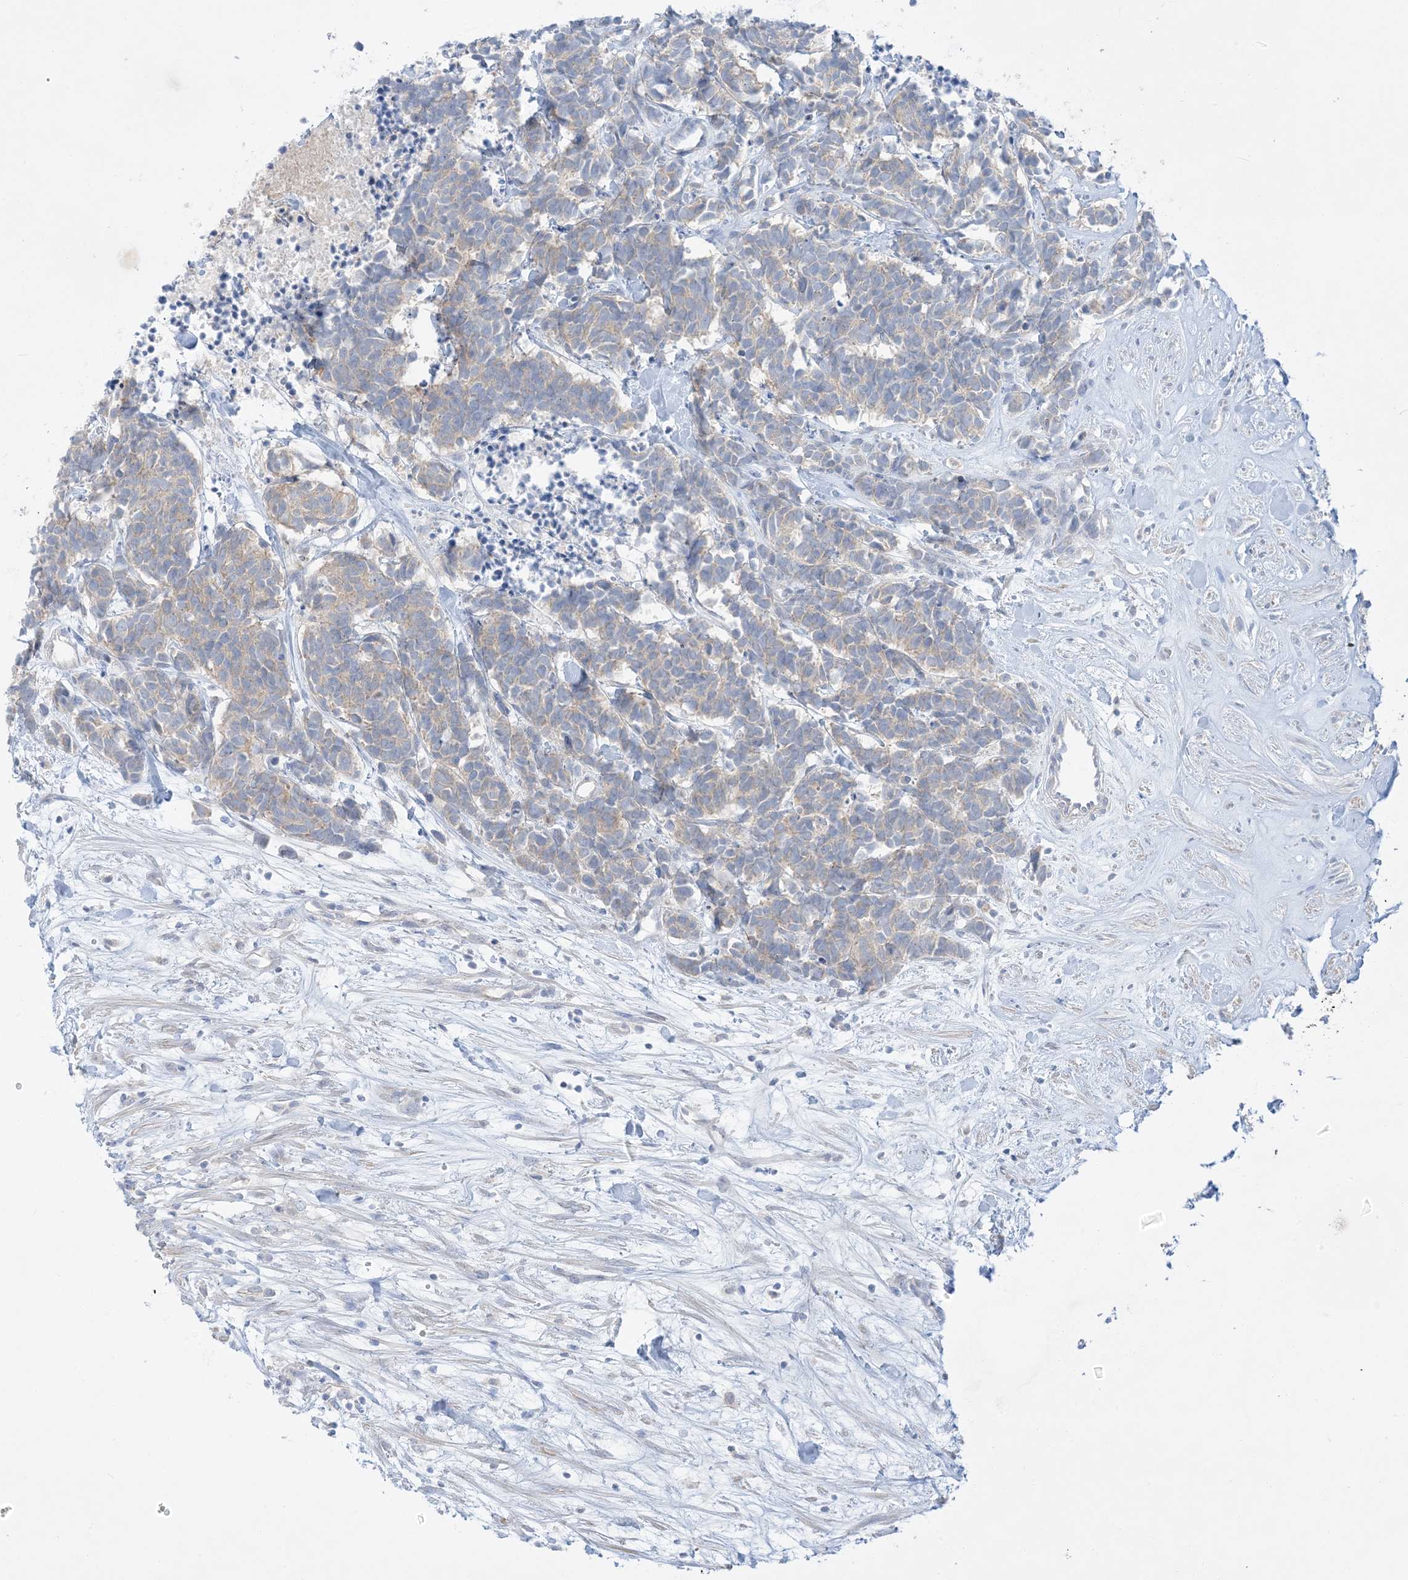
{"staining": {"intensity": "weak", "quantity": "25%-75%", "location": "cytoplasmic/membranous"}, "tissue": "carcinoid", "cell_type": "Tumor cells", "image_type": "cancer", "snomed": [{"axis": "morphology", "description": "Carcinoma, NOS"}, {"axis": "morphology", "description": "Carcinoid, malignant, NOS"}, {"axis": "topography", "description": "Urinary bladder"}], "caption": "A high-resolution image shows immunohistochemistry (IHC) staining of carcinoid, which shows weak cytoplasmic/membranous positivity in about 25%-75% of tumor cells.", "gene": "FAM184A", "patient": {"sex": "male", "age": 57}}